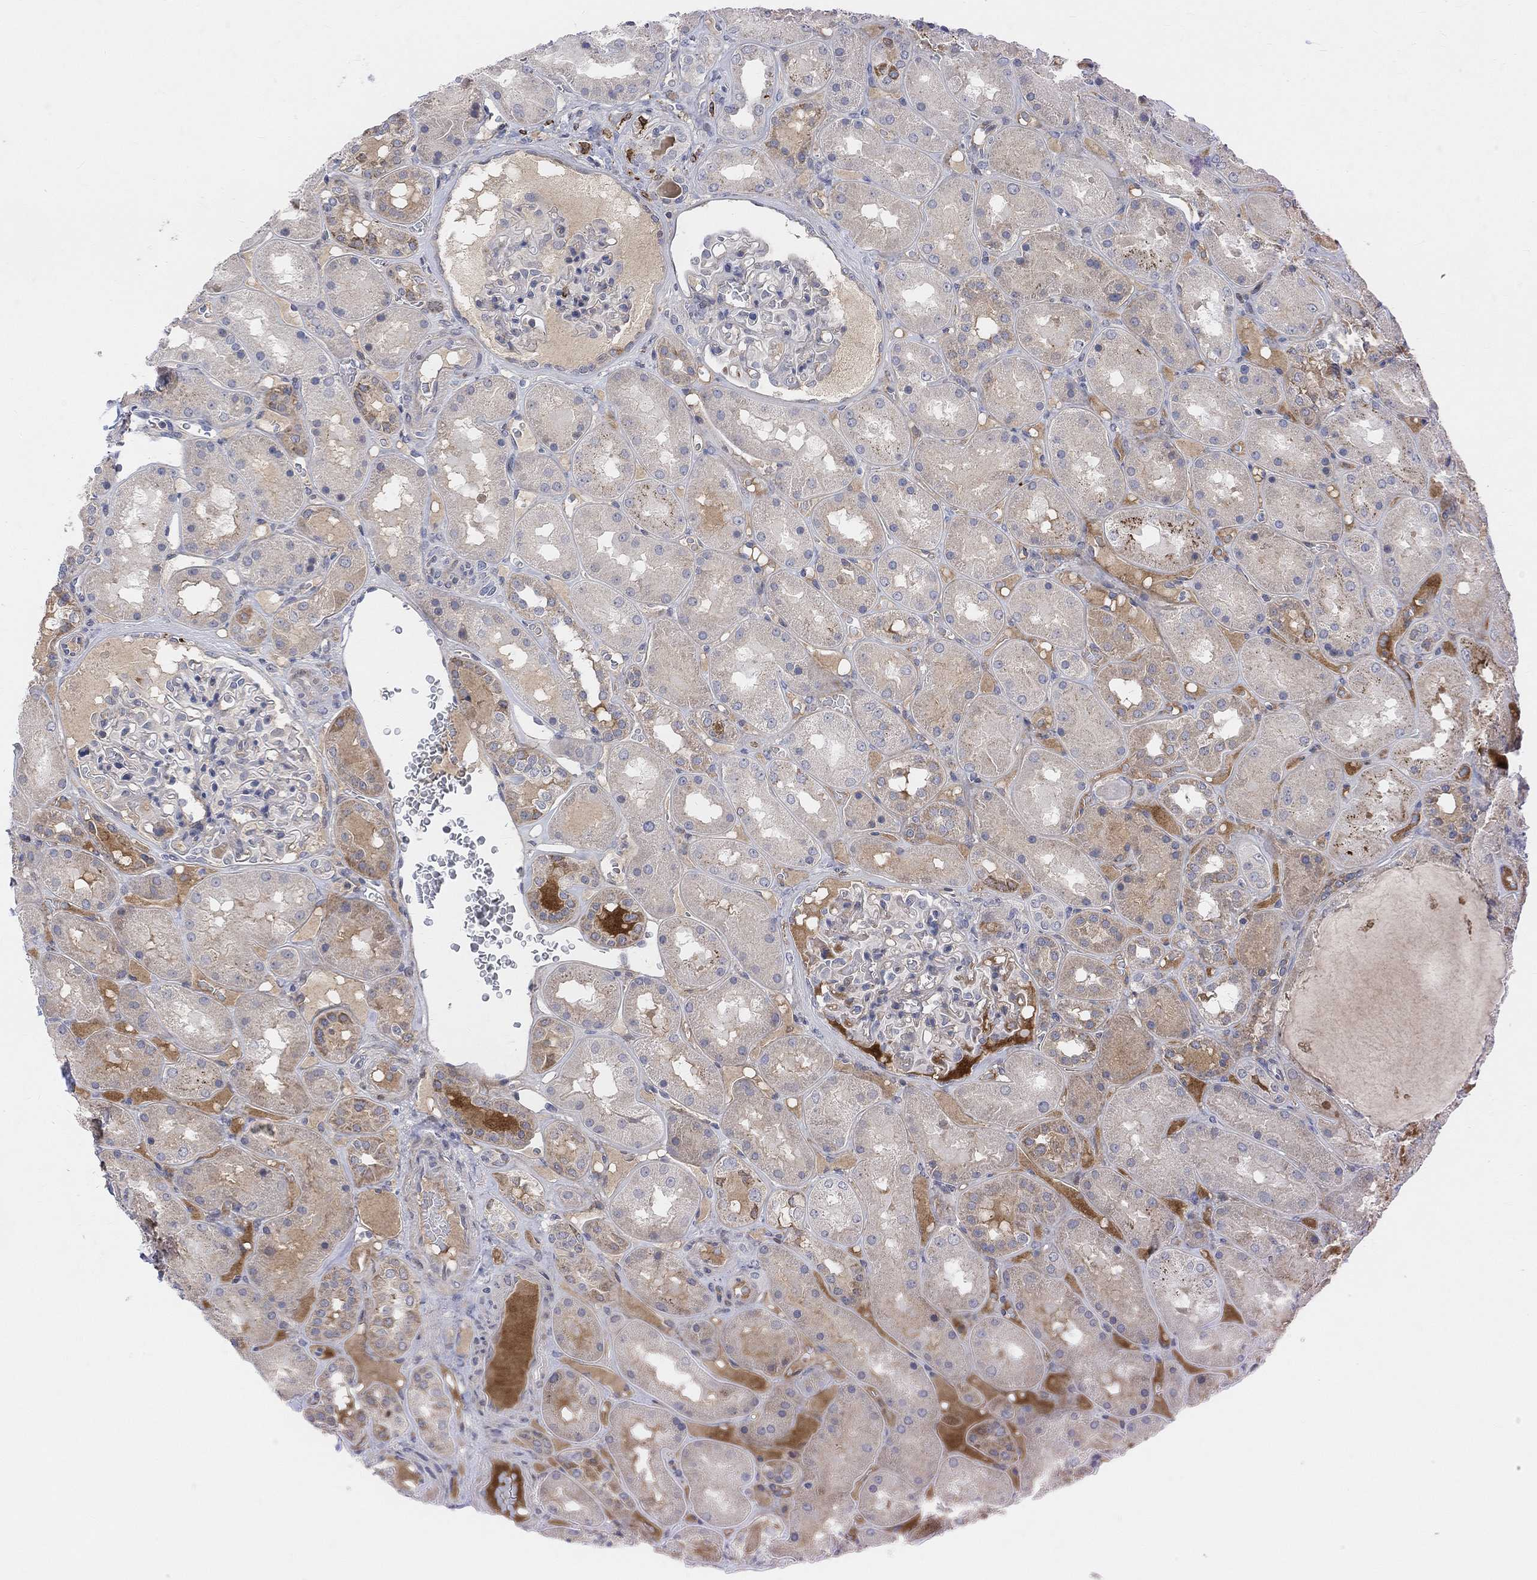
{"staining": {"intensity": "negative", "quantity": "none", "location": "none"}, "tissue": "kidney", "cell_type": "Cells in glomeruli", "image_type": "normal", "snomed": [{"axis": "morphology", "description": "Normal tissue, NOS"}, {"axis": "topography", "description": "Kidney"}], "caption": "The IHC image has no significant staining in cells in glomeruli of kidney. (DAB (3,3'-diaminobenzidine) IHC with hematoxylin counter stain).", "gene": "HCRTR1", "patient": {"sex": "male", "age": 73}}